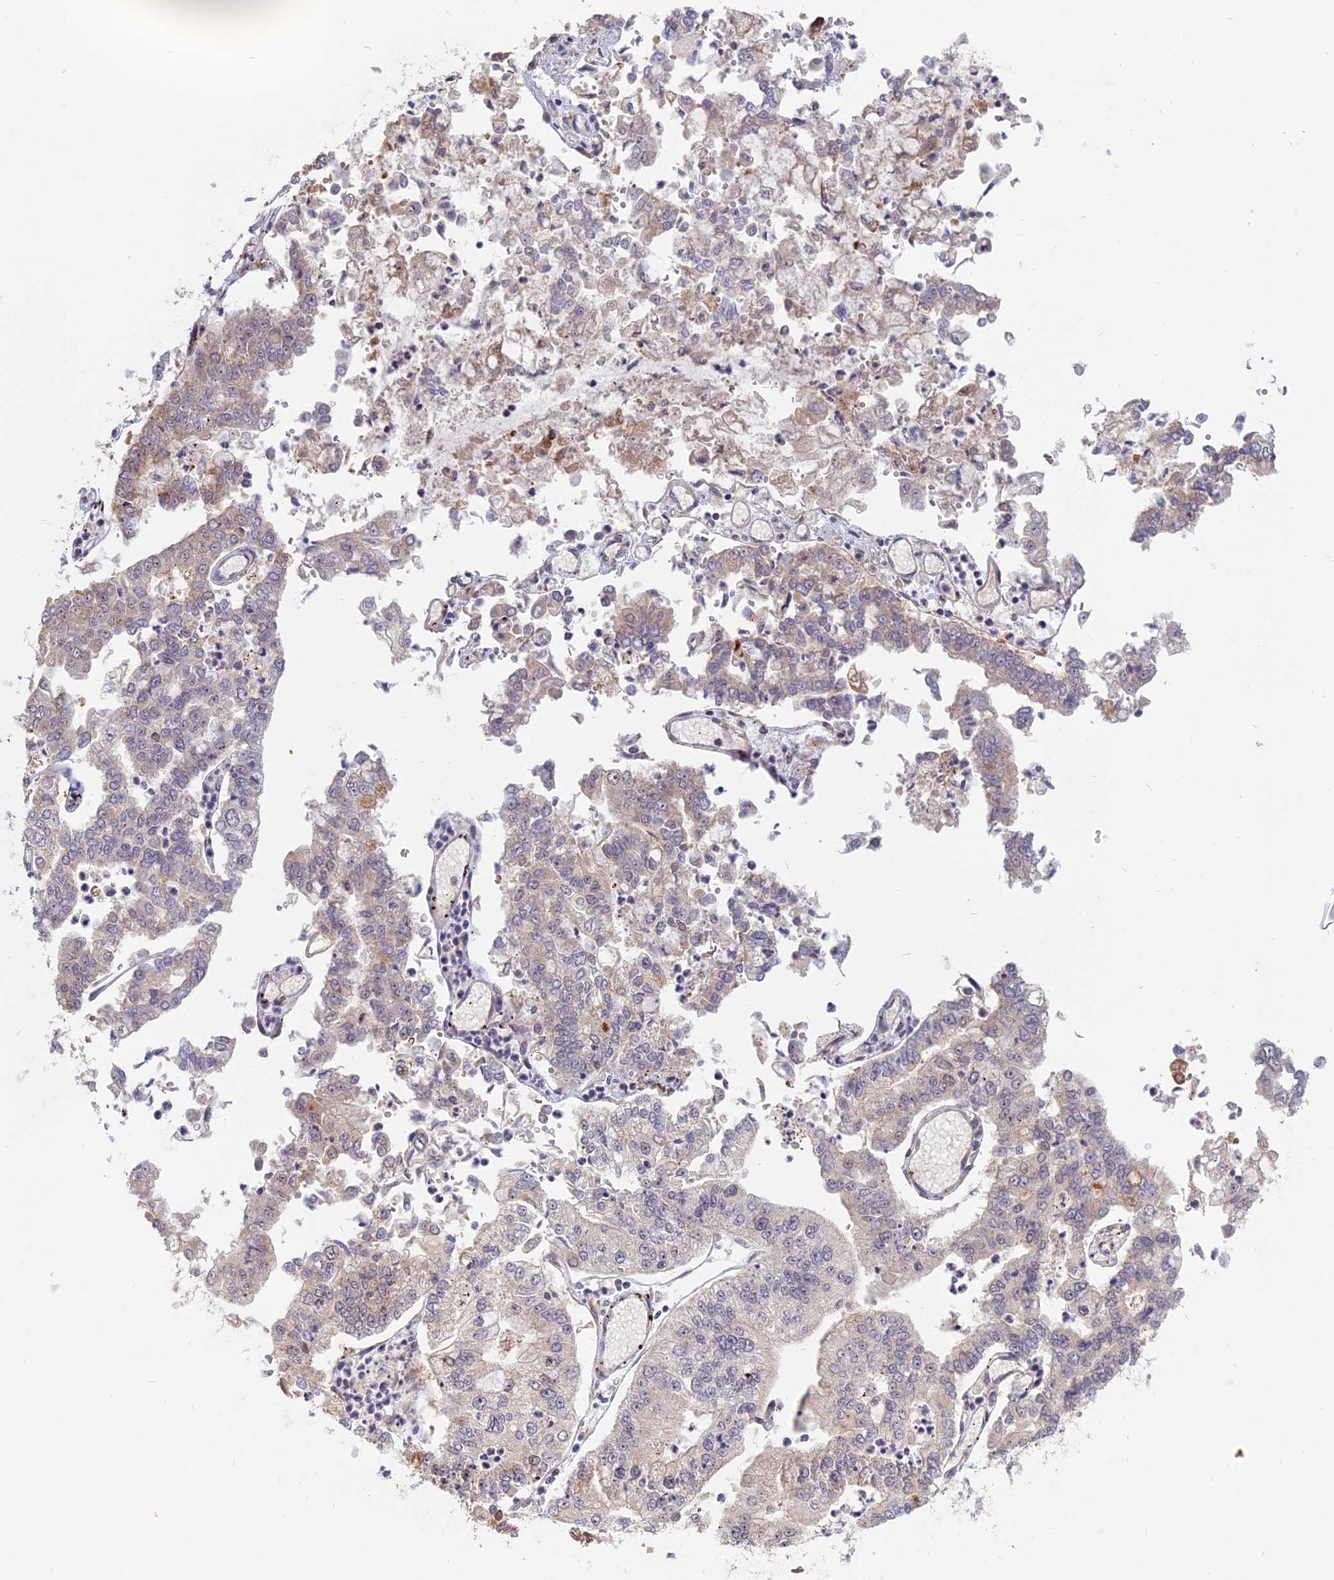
{"staining": {"intensity": "weak", "quantity": "<25%", "location": "cytoplasmic/membranous"}, "tissue": "stomach cancer", "cell_type": "Tumor cells", "image_type": "cancer", "snomed": [{"axis": "morphology", "description": "Adenocarcinoma, NOS"}, {"axis": "topography", "description": "Stomach"}], "caption": "Stomach cancer stained for a protein using IHC demonstrates no staining tumor cells.", "gene": "CCDC113", "patient": {"sex": "male", "age": 76}}